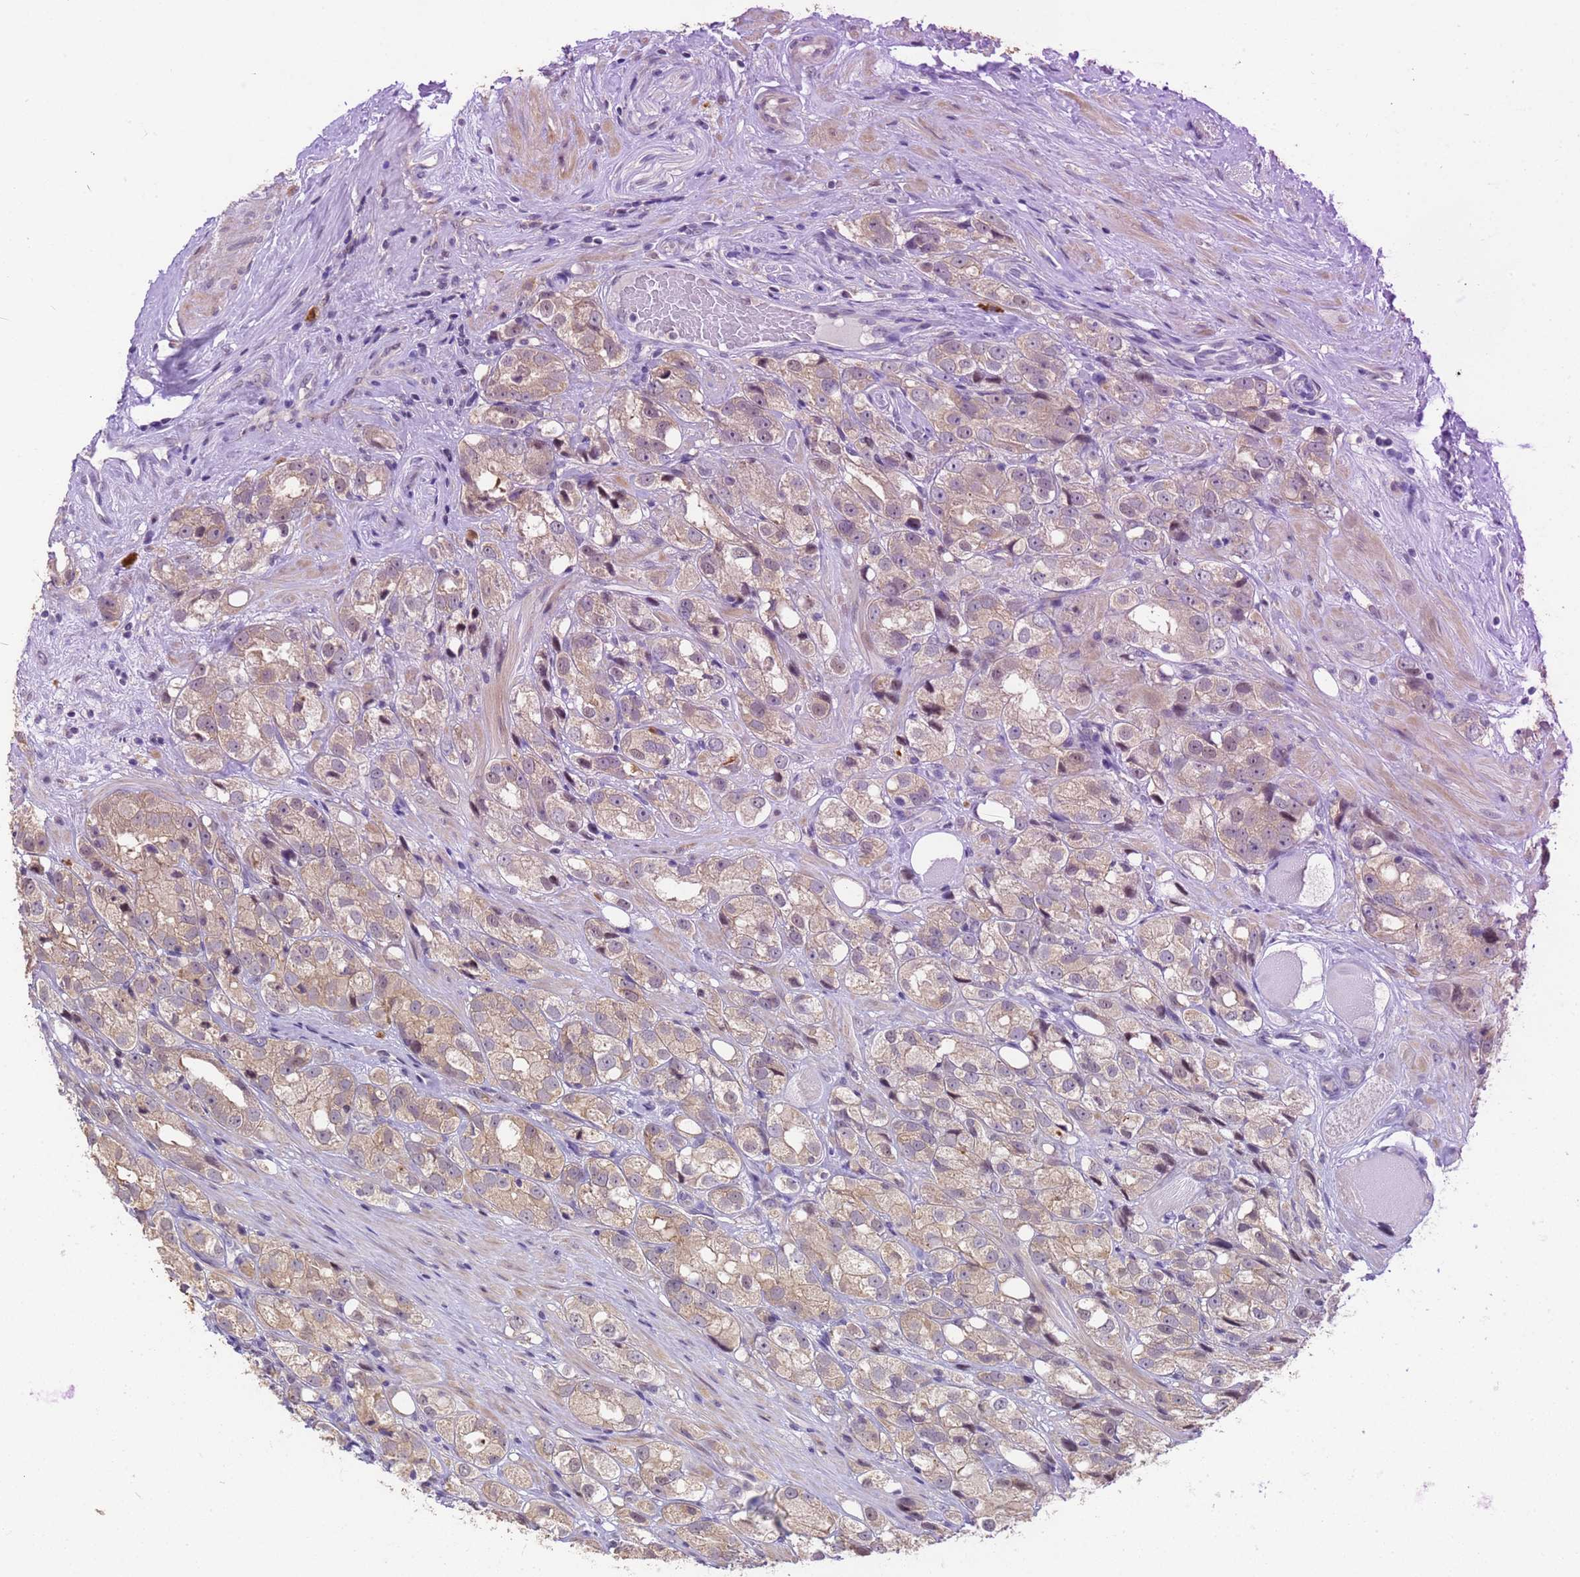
{"staining": {"intensity": "weak", "quantity": "25%-75%", "location": "cytoplasmic/membranous"}, "tissue": "prostate cancer", "cell_type": "Tumor cells", "image_type": "cancer", "snomed": [{"axis": "morphology", "description": "Adenocarcinoma, NOS"}, {"axis": "topography", "description": "Prostate"}], "caption": "Human adenocarcinoma (prostate) stained for a protein (brown) shows weak cytoplasmic/membranous positive positivity in about 25%-75% of tumor cells.", "gene": "VWA3A", "patient": {"sex": "male", "age": 79}}